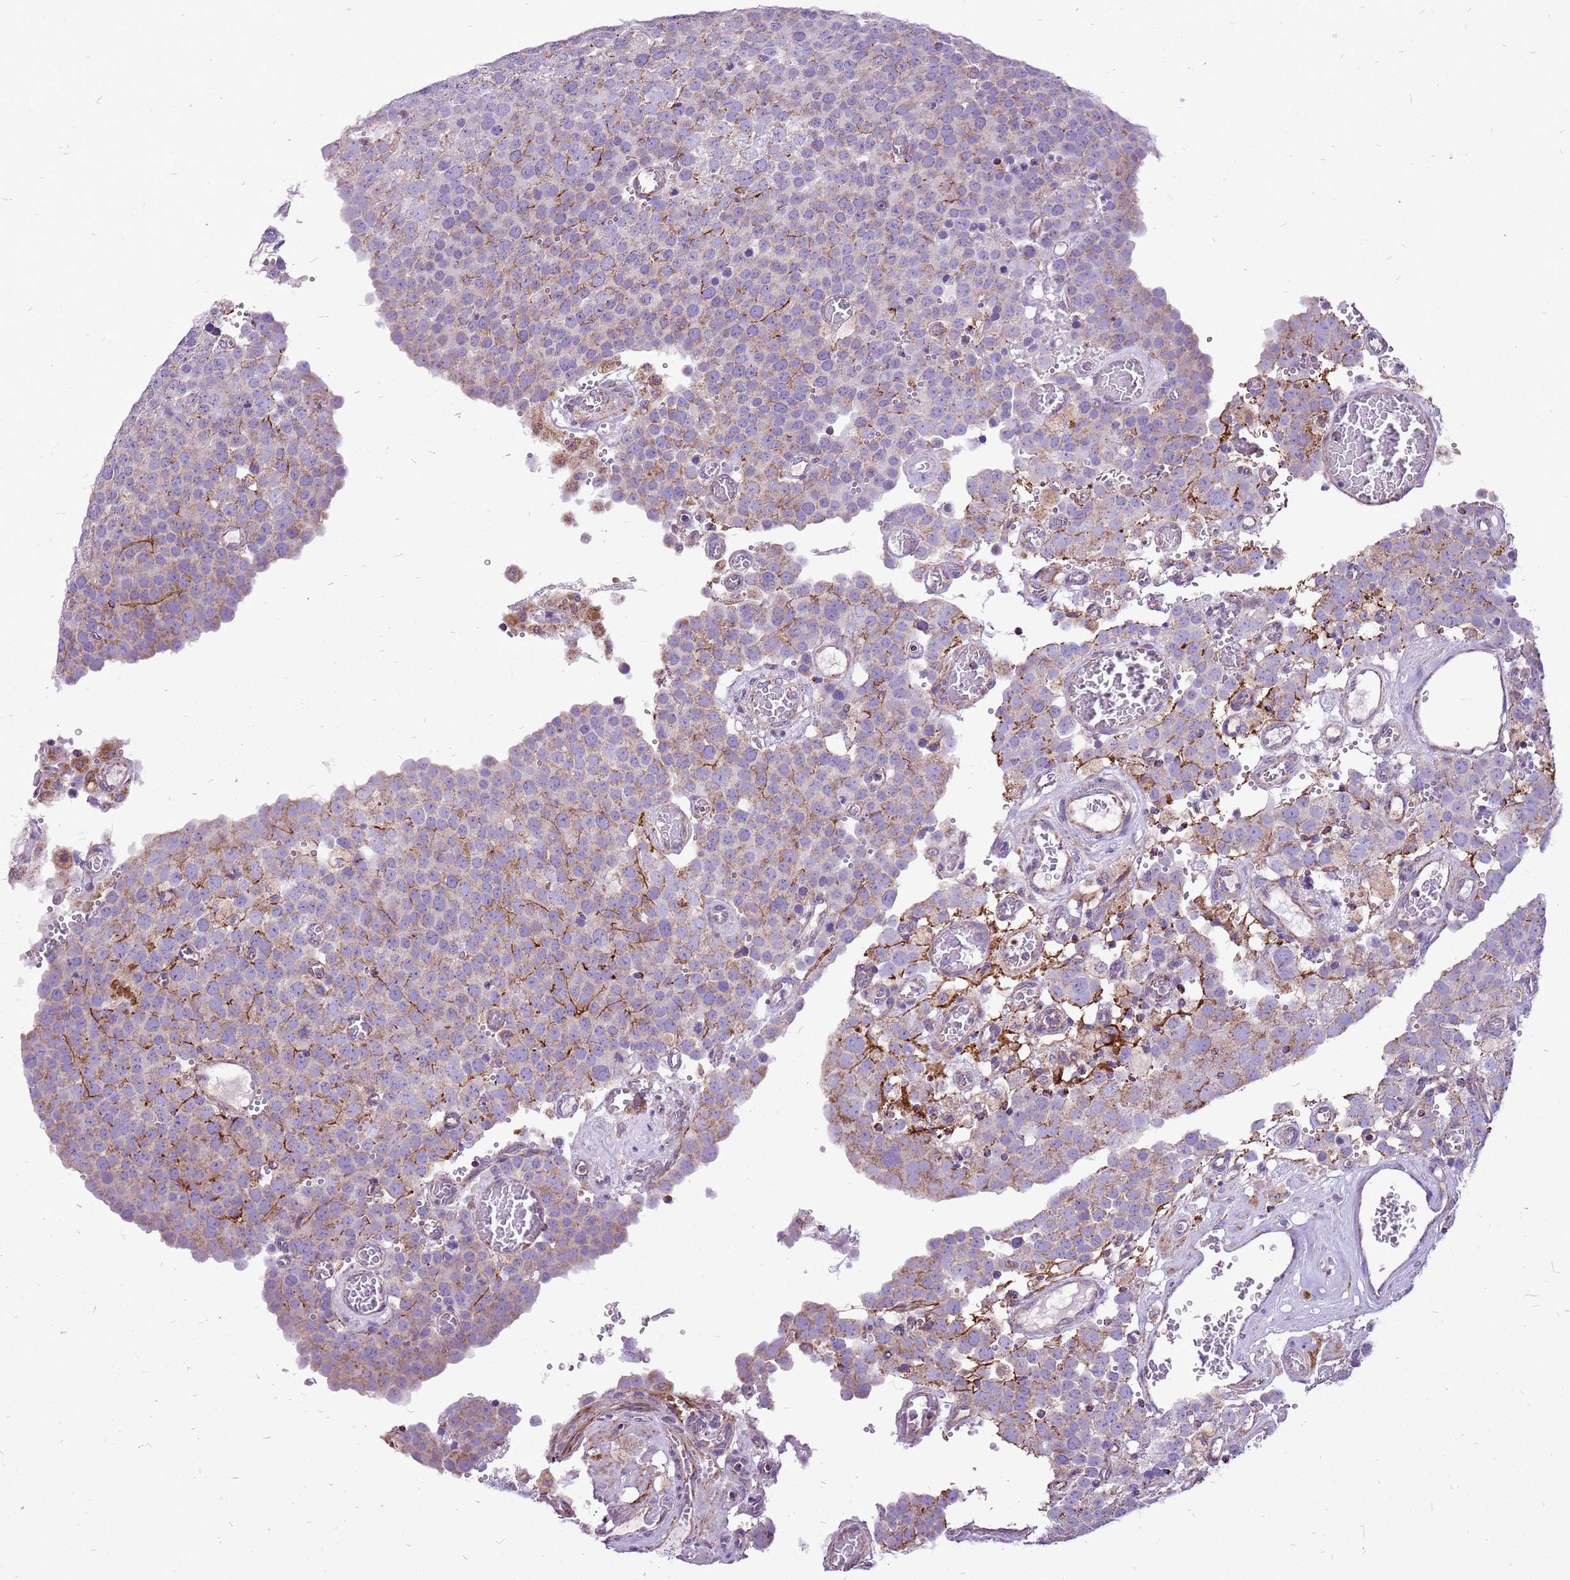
{"staining": {"intensity": "weak", "quantity": ">75%", "location": "cytoplasmic/membranous"}, "tissue": "testis cancer", "cell_type": "Tumor cells", "image_type": "cancer", "snomed": [{"axis": "morphology", "description": "Normal tissue, NOS"}, {"axis": "morphology", "description": "Seminoma, NOS"}, {"axis": "topography", "description": "Testis"}], "caption": "High-power microscopy captured an immunohistochemistry image of testis cancer (seminoma), revealing weak cytoplasmic/membranous expression in about >75% of tumor cells. (Brightfield microscopy of DAB IHC at high magnification).", "gene": "GCDH", "patient": {"sex": "male", "age": 71}}